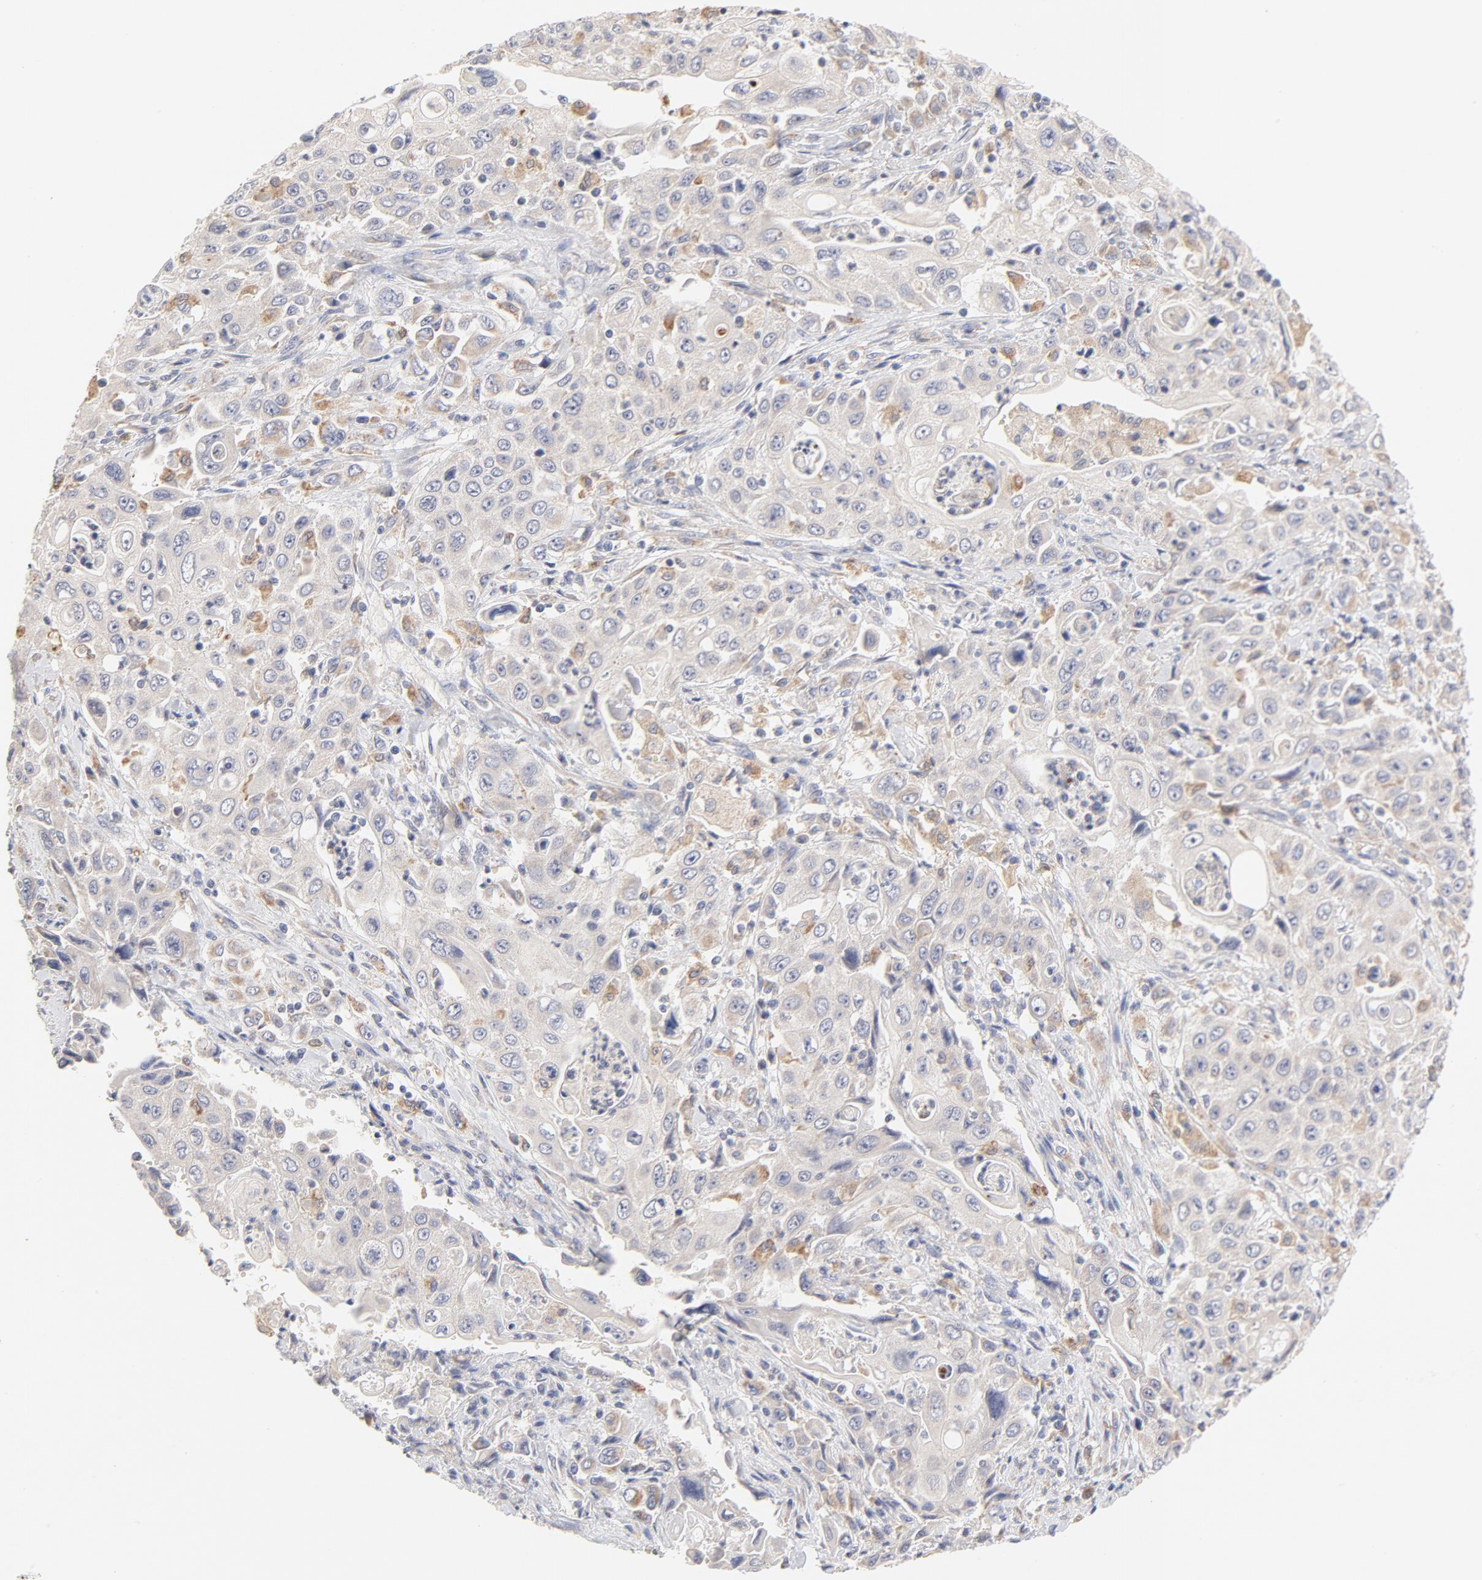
{"staining": {"intensity": "weak", "quantity": "25%-75%", "location": "cytoplasmic/membranous"}, "tissue": "pancreatic cancer", "cell_type": "Tumor cells", "image_type": "cancer", "snomed": [{"axis": "morphology", "description": "Adenocarcinoma, NOS"}, {"axis": "topography", "description": "Pancreas"}], "caption": "Weak cytoplasmic/membranous protein expression is identified in about 25%-75% of tumor cells in pancreatic cancer (adenocarcinoma).", "gene": "MTERF2", "patient": {"sex": "male", "age": 70}}